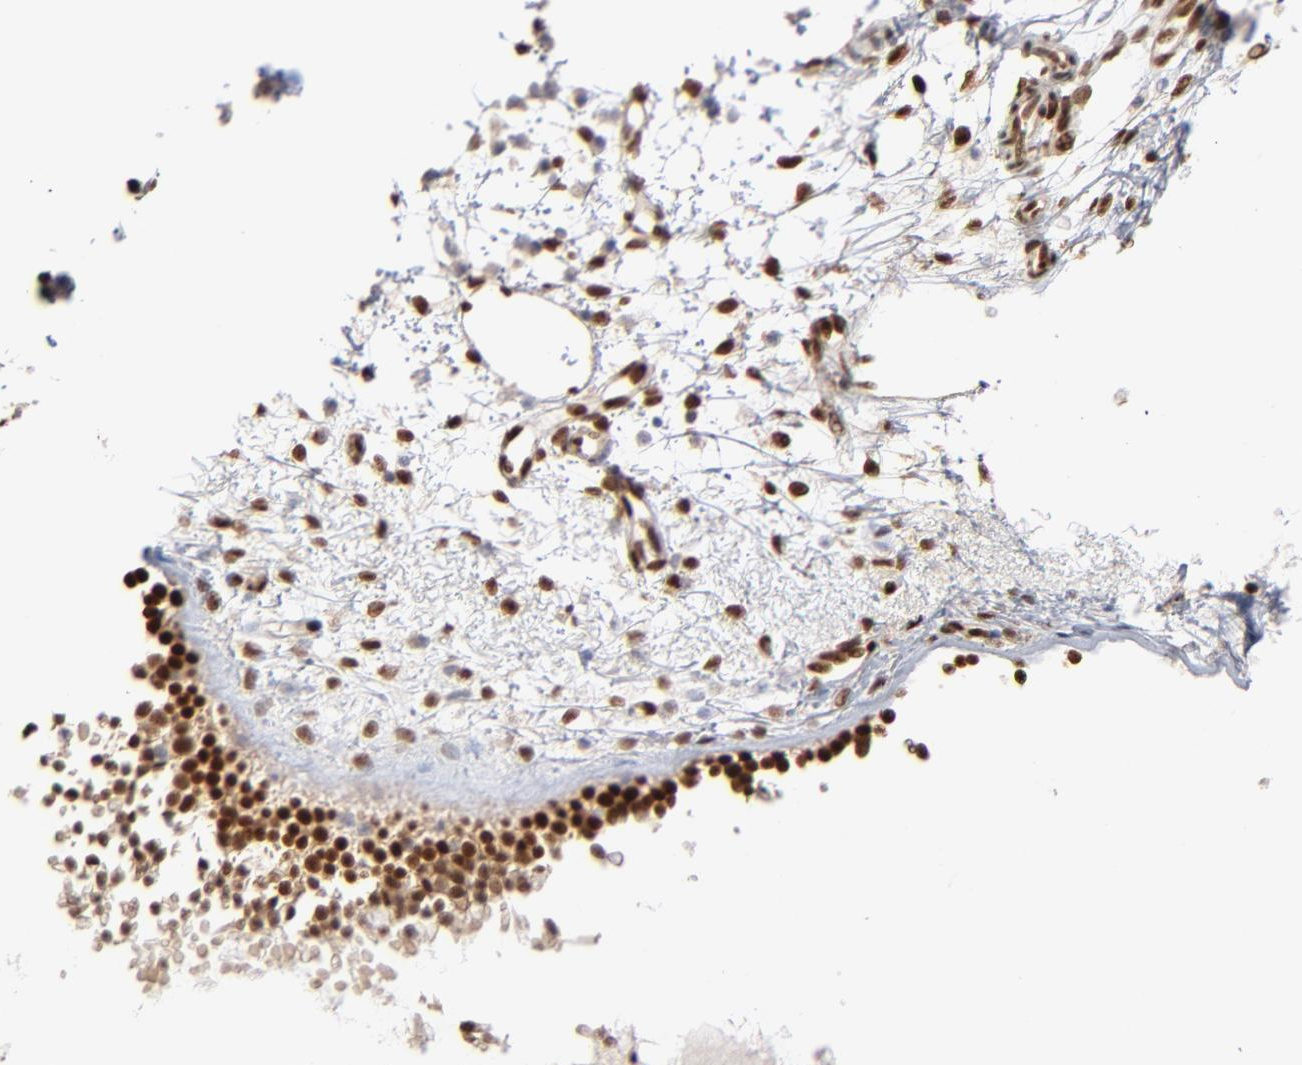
{"staining": {"intensity": "moderate", "quantity": ">75%", "location": "nuclear"}, "tissue": "nasopharynx", "cell_type": "Respiratory epithelial cells", "image_type": "normal", "snomed": [{"axis": "morphology", "description": "Normal tissue, NOS"}, {"axis": "topography", "description": "Nasopharynx"}], "caption": "Immunohistochemistry (IHC) of benign human nasopharynx shows medium levels of moderate nuclear expression in approximately >75% of respiratory epithelial cells.", "gene": "NFIB", "patient": {"sex": "male", "age": 21}}